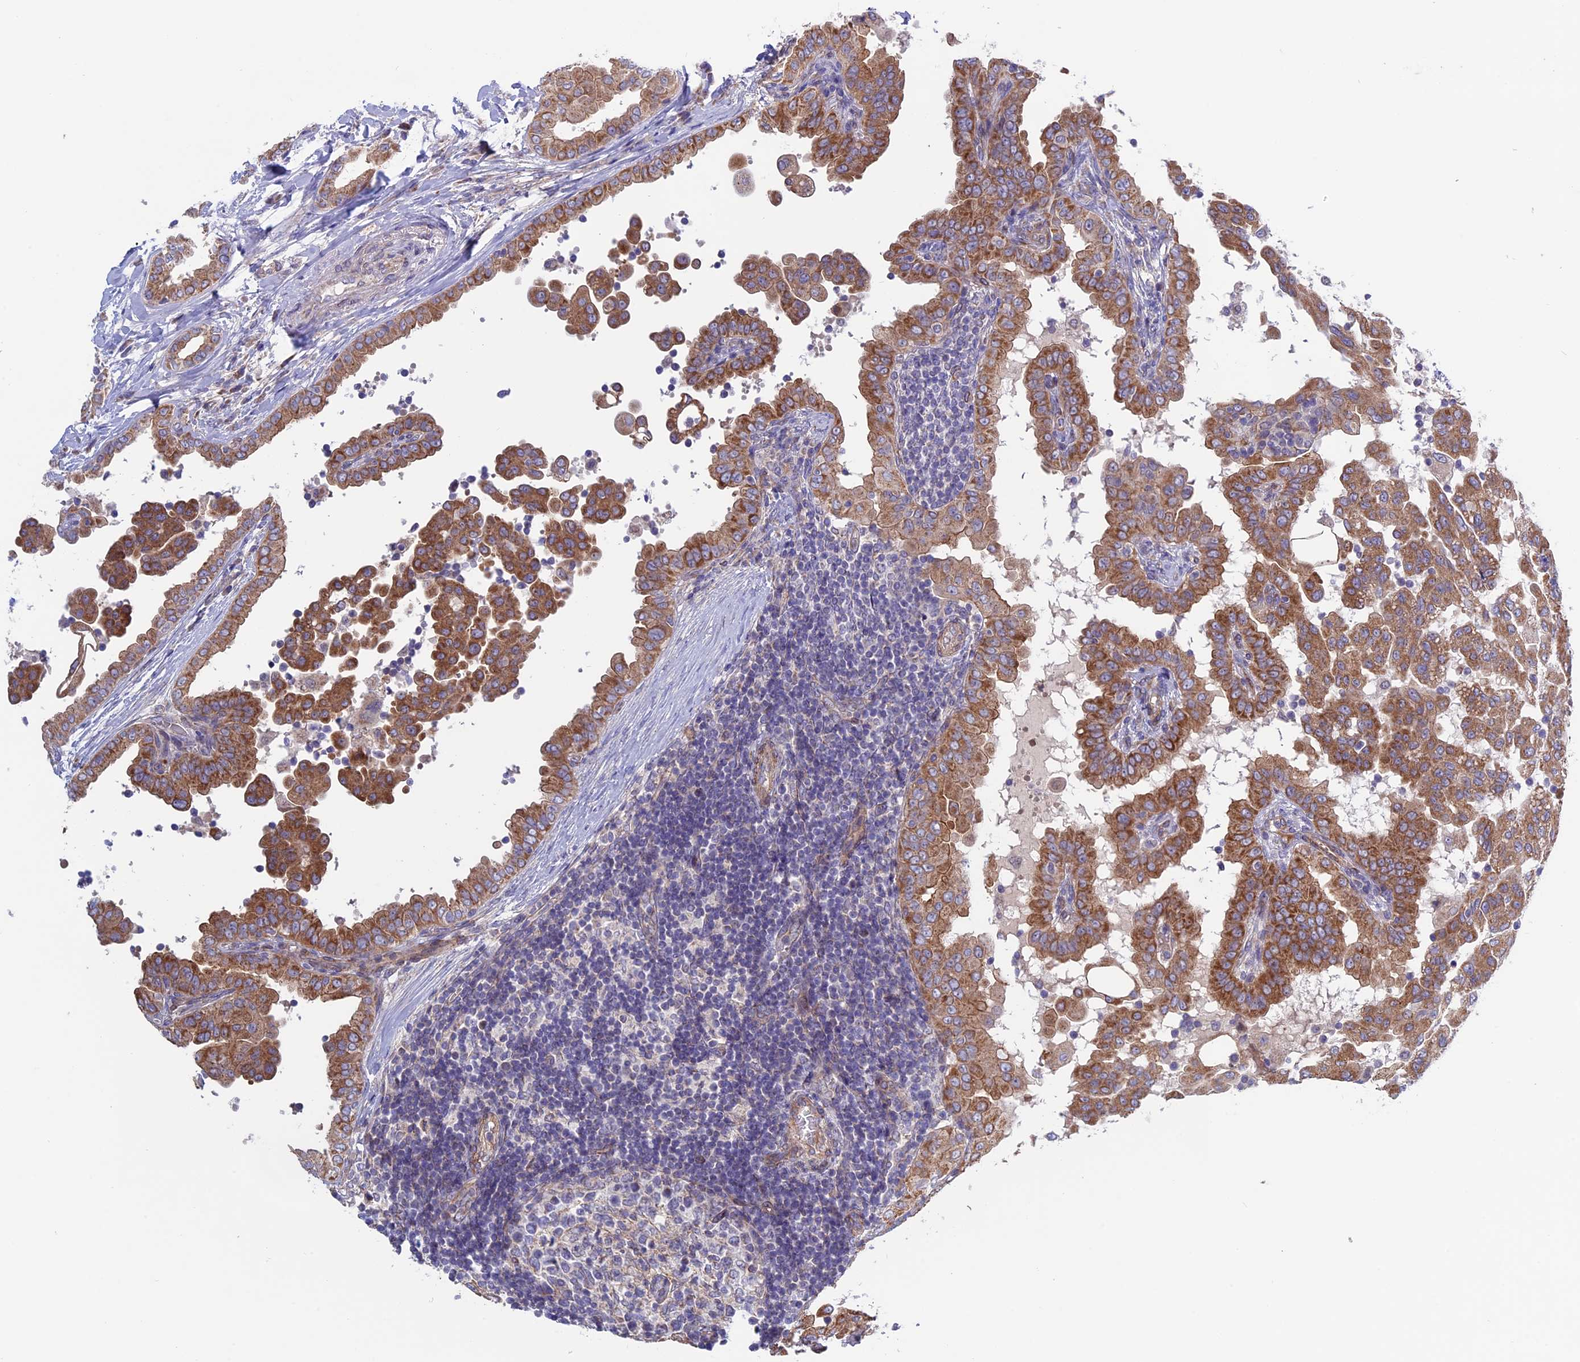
{"staining": {"intensity": "strong", "quantity": ">75%", "location": "cytoplasmic/membranous"}, "tissue": "thyroid cancer", "cell_type": "Tumor cells", "image_type": "cancer", "snomed": [{"axis": "morphology", "description": "Papillary adenocarcinoma, NOS"}, {"axis": "topography", "description": "Thyroid gland"}], "caption": "Tumor cells reveal strong cytoplasmic/membranous staining in about >75% of cells in thyroid papillary adenocarcinoma.", "gene": "ETFDH", "patient": {"sex": "male", "age": 33}}